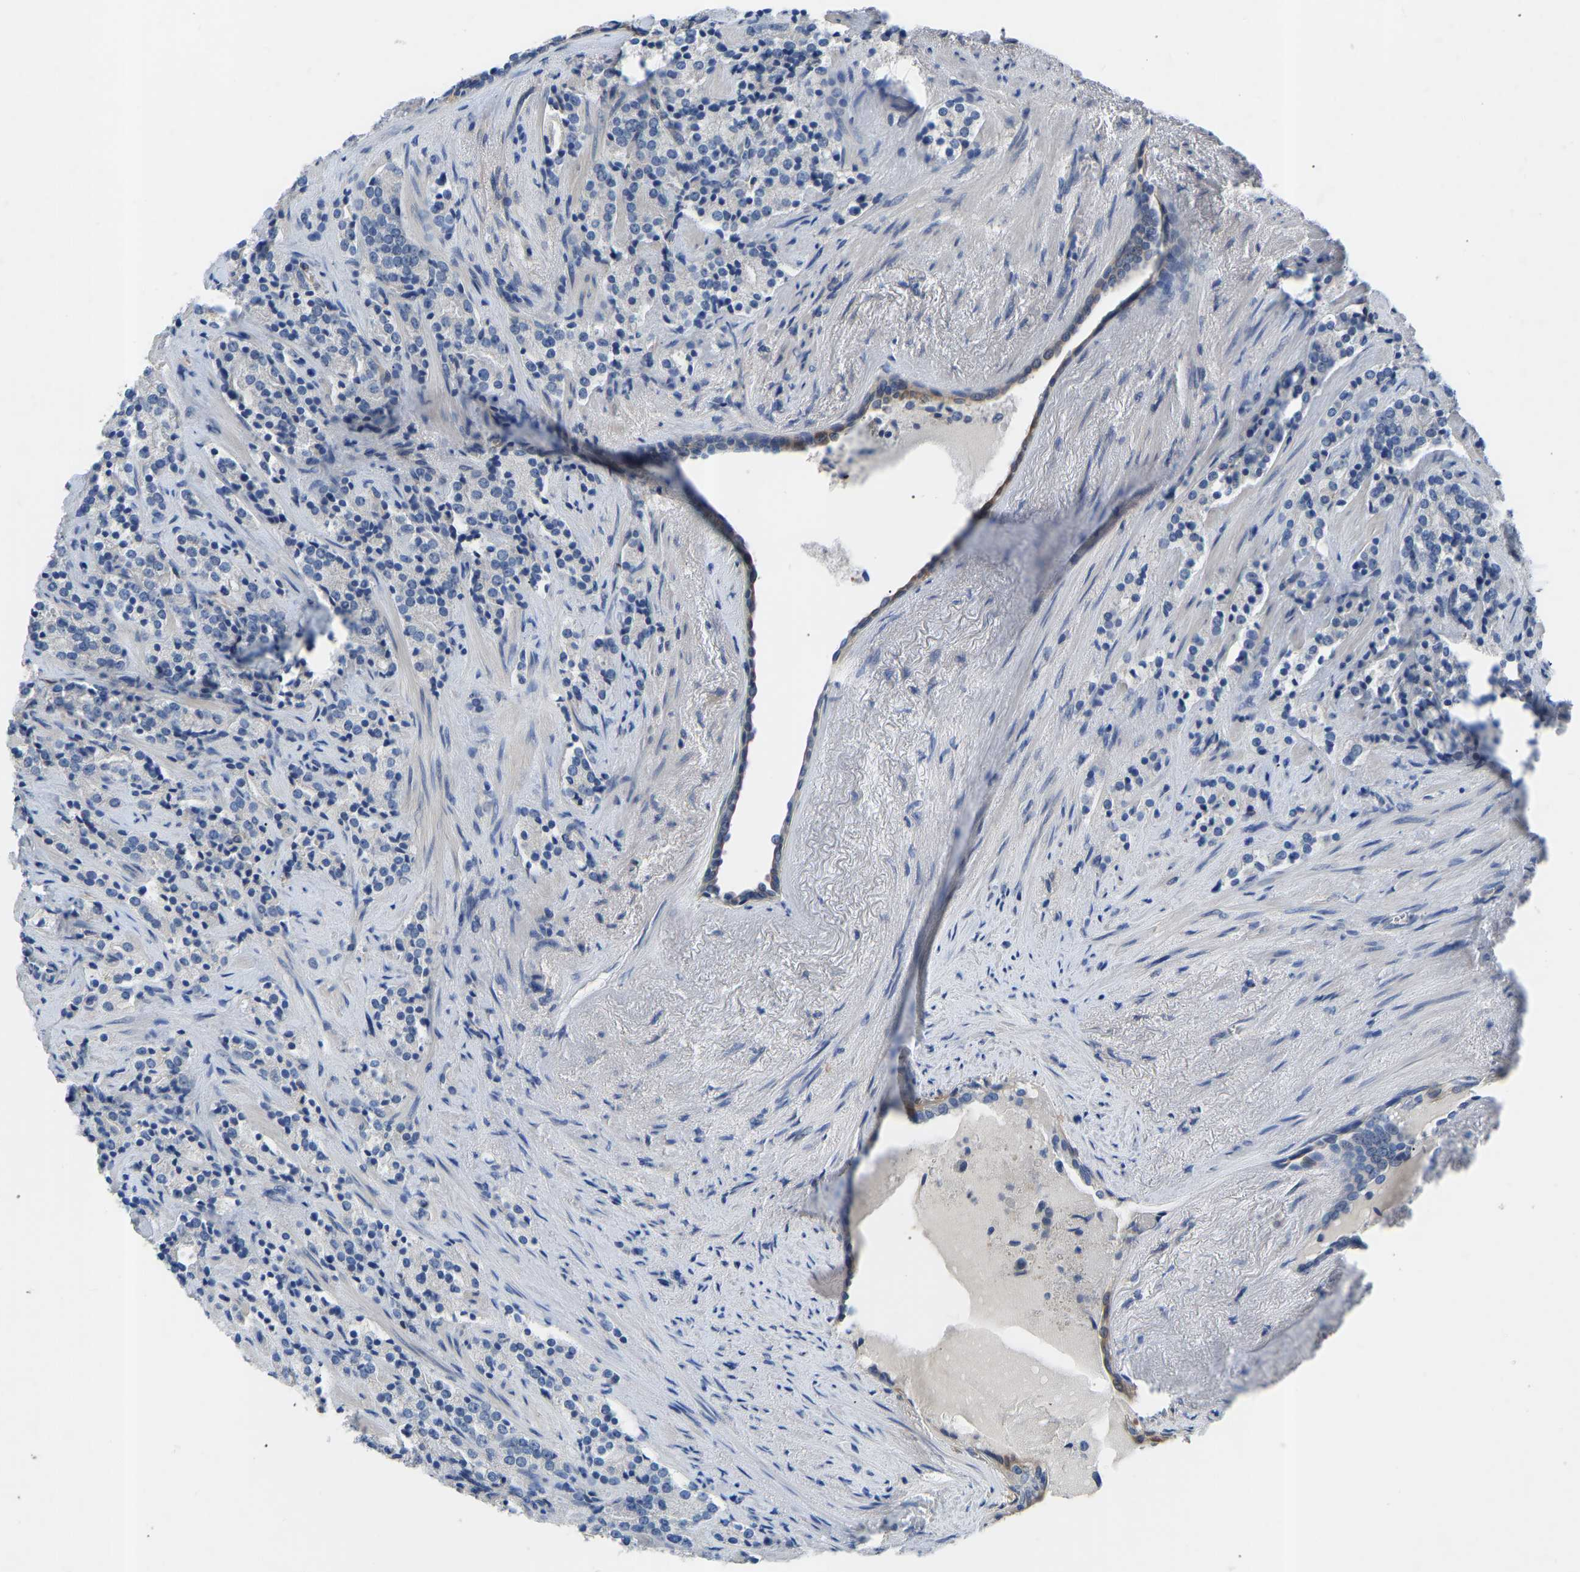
{"staining": {"intensity": "negative", "quantity": "none", "location": "none"}, "tissue": "prostate cancer", "cell_type": "Tumor cells", "image_type": "cancer", "snomed": [{"axis": "morphology", "description": "Adenocarcinoma, High grade"}, {"axis": "topography", "description": "Prostate"}], "caption": "Tumor cells are negative for brown protein staining in high-grade adenocarcinoma (prostate).", "gene": "RBP1", "patient": {"sex": "male", "age": 71}}